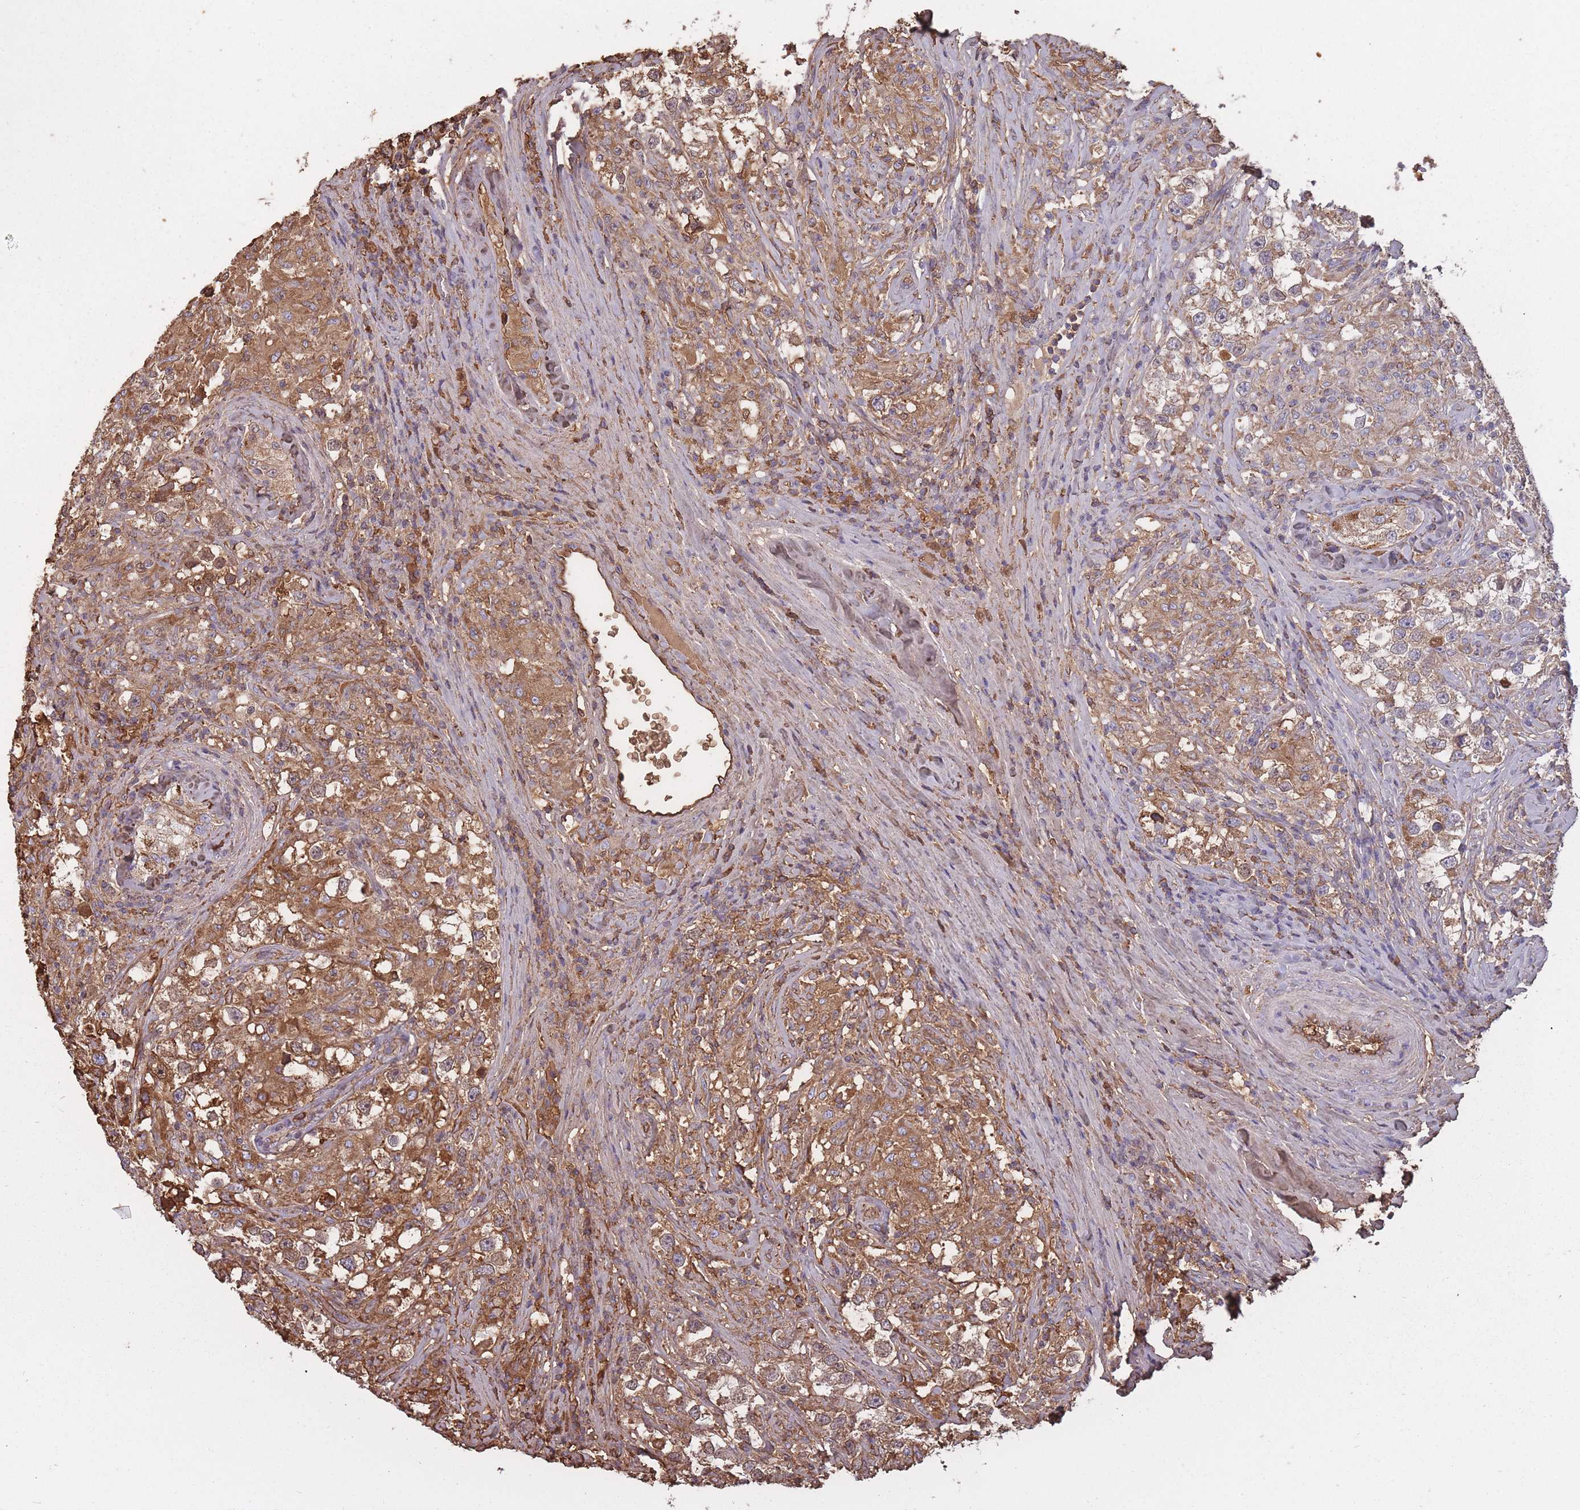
{"staining": {"intensity": "moderate", "quantity": ">75%", "location": "cytoplasmic/membranous"}, "tissue": "testis cancer", "cell_type": "Tumor cells", "image_type": "cancer", "snomed": [{"axis": "morphology", "description": "Seminoma, NOS"}, {"axis": "topography", "description": "Testis"}], "caption": "Immunohistochemistry (IHC) staining of testis cancer (seminoma), which exhibits medium levels of moderate cytoplasmic/membranous staining in approximately >75% of tumor cells indicating moderate cytoplasmic/membranous protein expression. The staining was performed using DAB (3,3'-diaminobenzidine) (brown) for protein detection and nuclei were counterstained in hematoxylin (blue).", "gene": "KAT2A", "patient": {"sex": "male", "age": 46}}